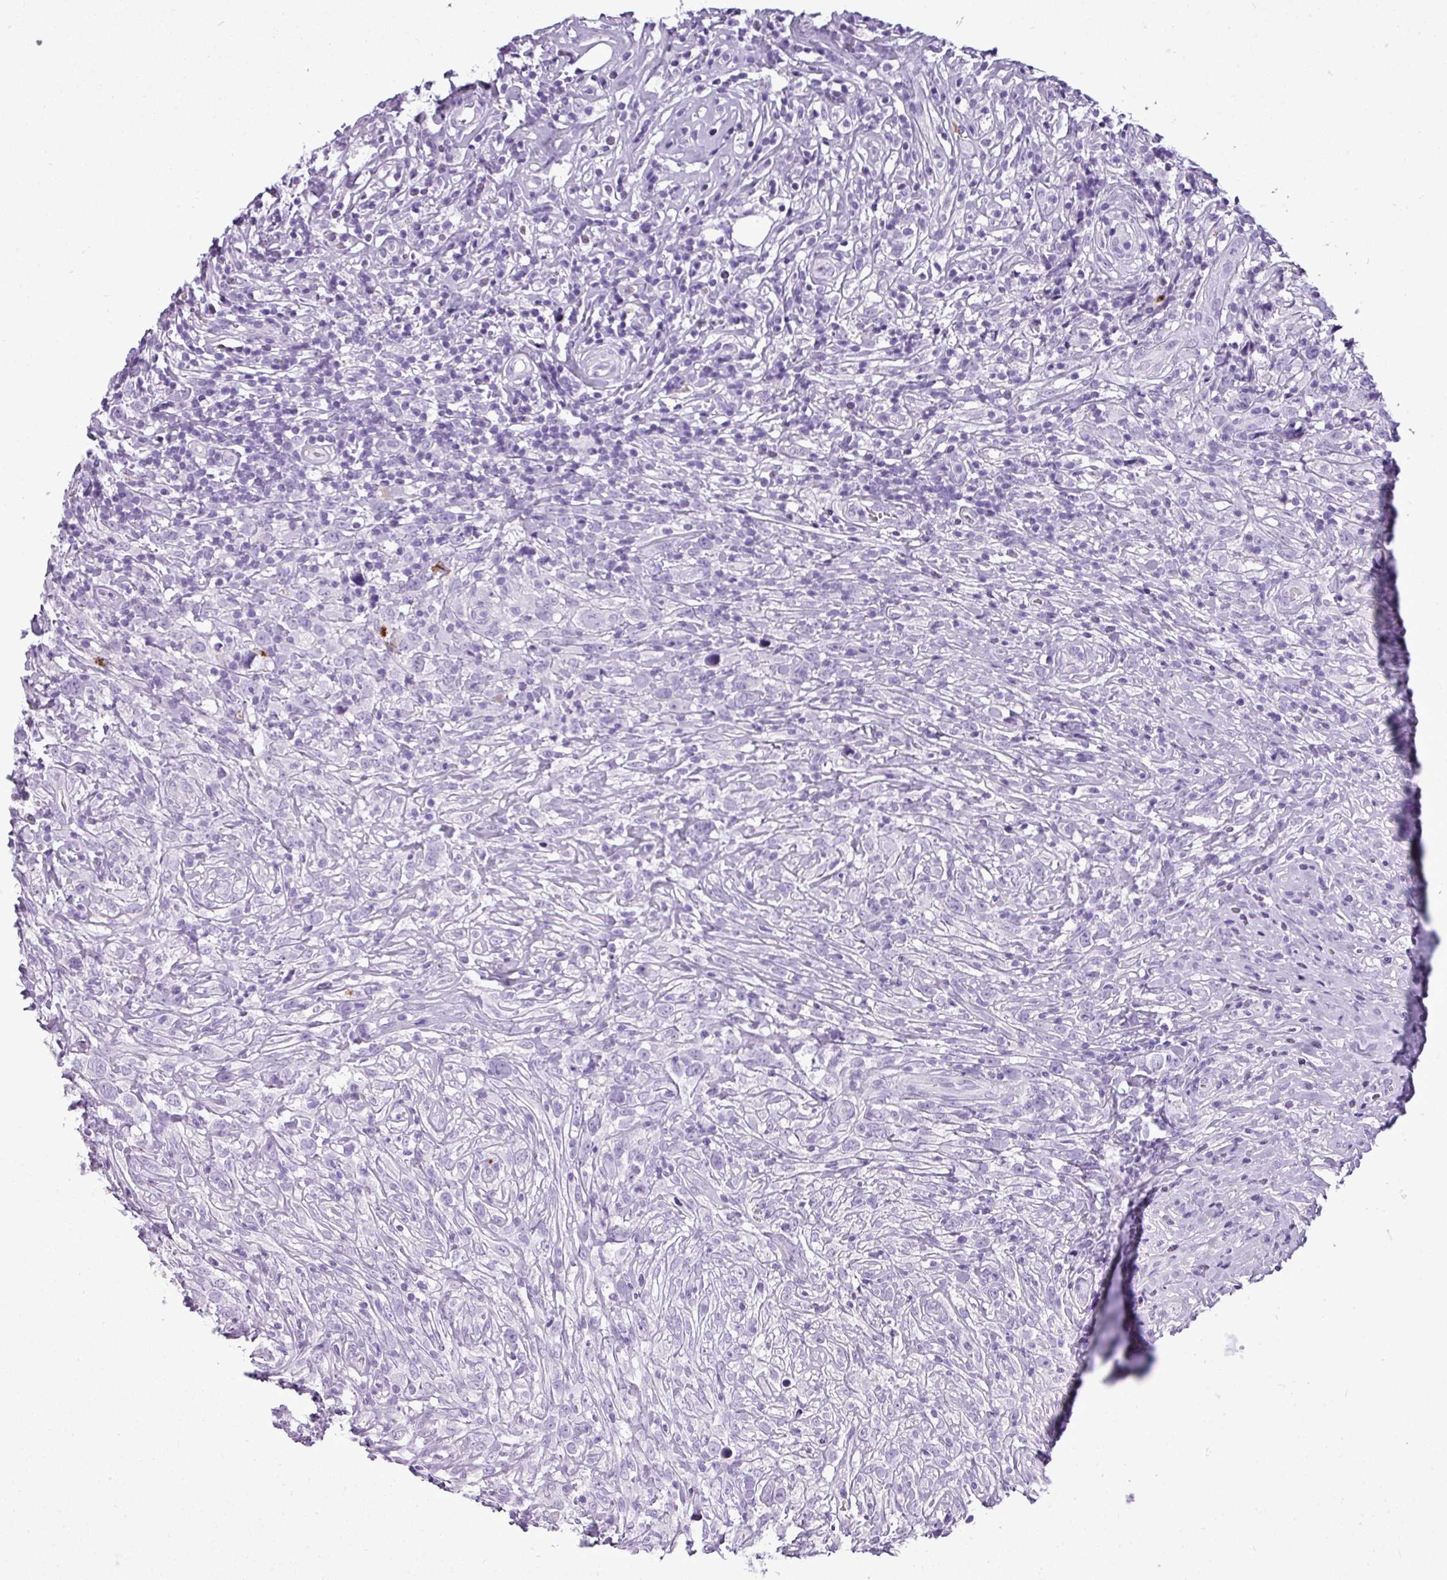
{"staining": {"intensity": "negative", "quantity": "none", "location": "none"}, "tissue": "lymphoma", "cell_type": "Tumor cells", "image_type": "cancer", "snomed": [{"axis": "morphology", "description": "Hodgkin's disease, NOS"}, {"axis": "topography", "description": "No Tissue"}], "caption": "There is no significant expression in tumor cells of Hodgkin's disease. (DAB immunohistochemistry (IHC) with hematoxylin counter stain).", "gene": "RBMXL2", "patient": {"sex": "female", "age": 21}}